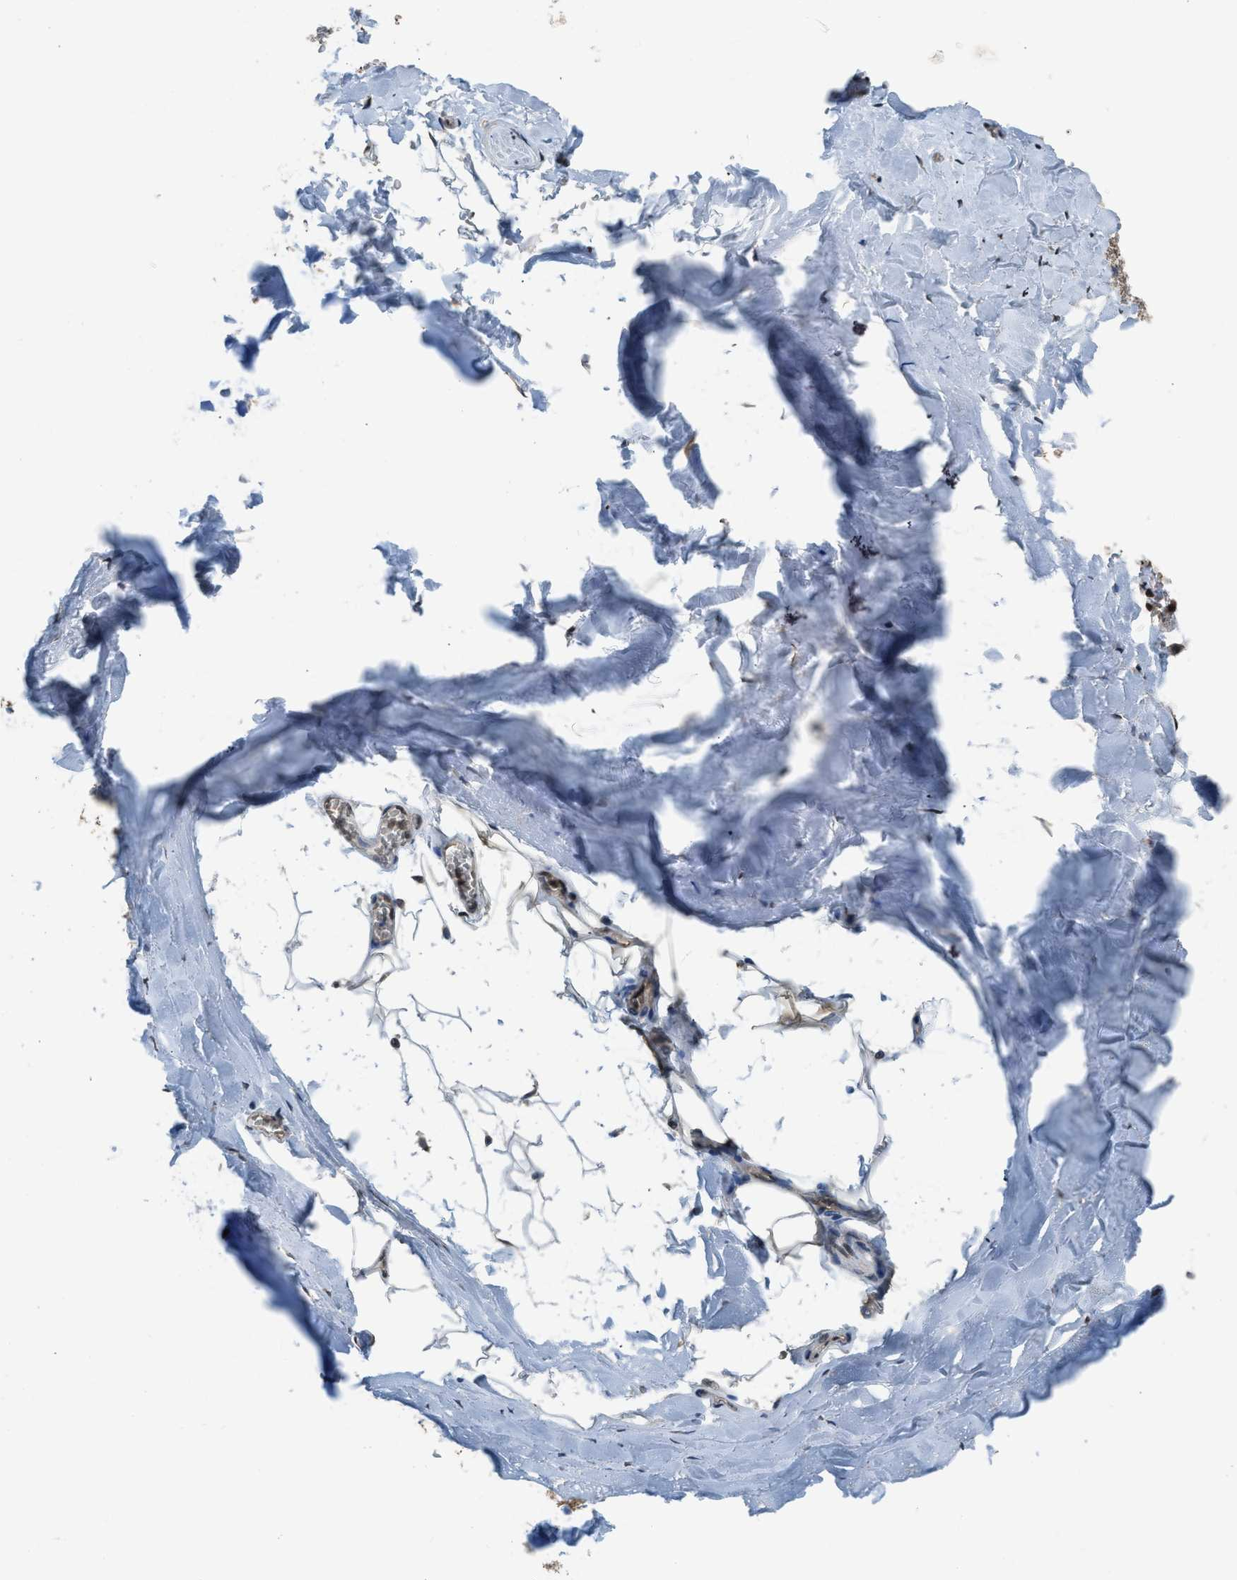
{"staining": {"intensity": "moderate", "quantity": ">75%", "location": "nuclear"}, "tissue": "adipose tissue", "cell_type": "Adipocytes", "image_type": "normal", "snomed": [{"axis": "morphology", "description": "Normal tissue, NOS"}, {"axis": "topography", "description": "Cartilage tissue"}, {"axis": "topography", "description": "Lung"}], "caption": "Brown immunohistochemical staining in normal adipose tissue displays moderate nuclear expression in approximately >75% of adipocytes.", "gene": "KPNA6", "patient": {"sex": "female", "age": 77}}